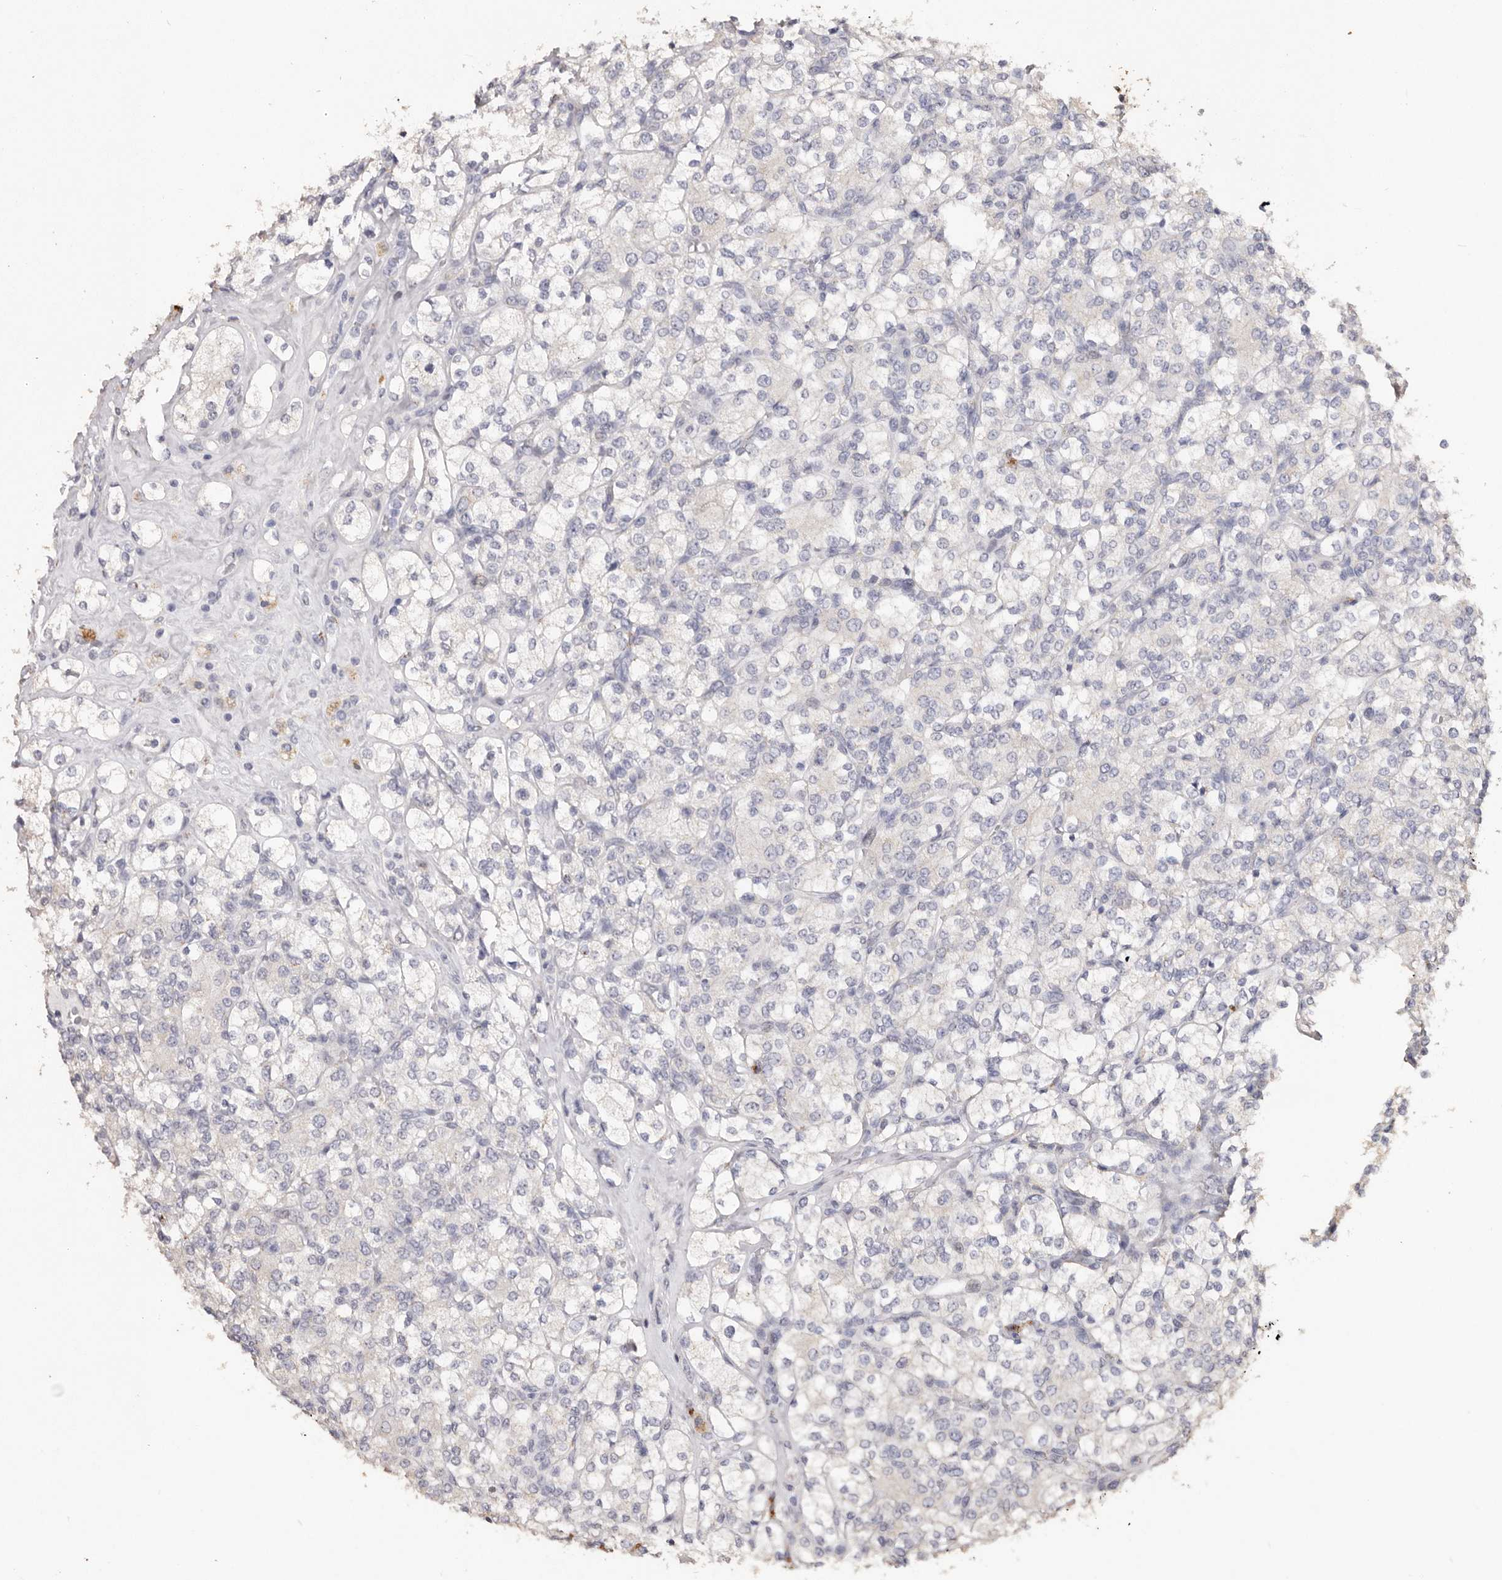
{"staining": {"intensity": "negative", "quantity": "none", "location": "none"}, "tissue": "renal cancer", "cell_type": "Tumor cells", "image_type": "cancer", "snomed": [{"axis": "morphology", "description": "Adenocarcinoma, NOS"}, {"axis": "topography", "description": "Kidney"}], "caption": "High magnification brightfield microscopy of adenocarcinoma (renal) stained with DAB (3,3'-diaminobenzidine) (brown) and counterstained with hematoxylin (blue): tumor cells show no significant positivity. (DAB (3,3'-diaminobenzidine) immunohistochemistry (IHC) visualized using brightfield microscopy, high magnification).", "gene": "LGALS7B", "patient": {"sex": "male", "age": 77}}